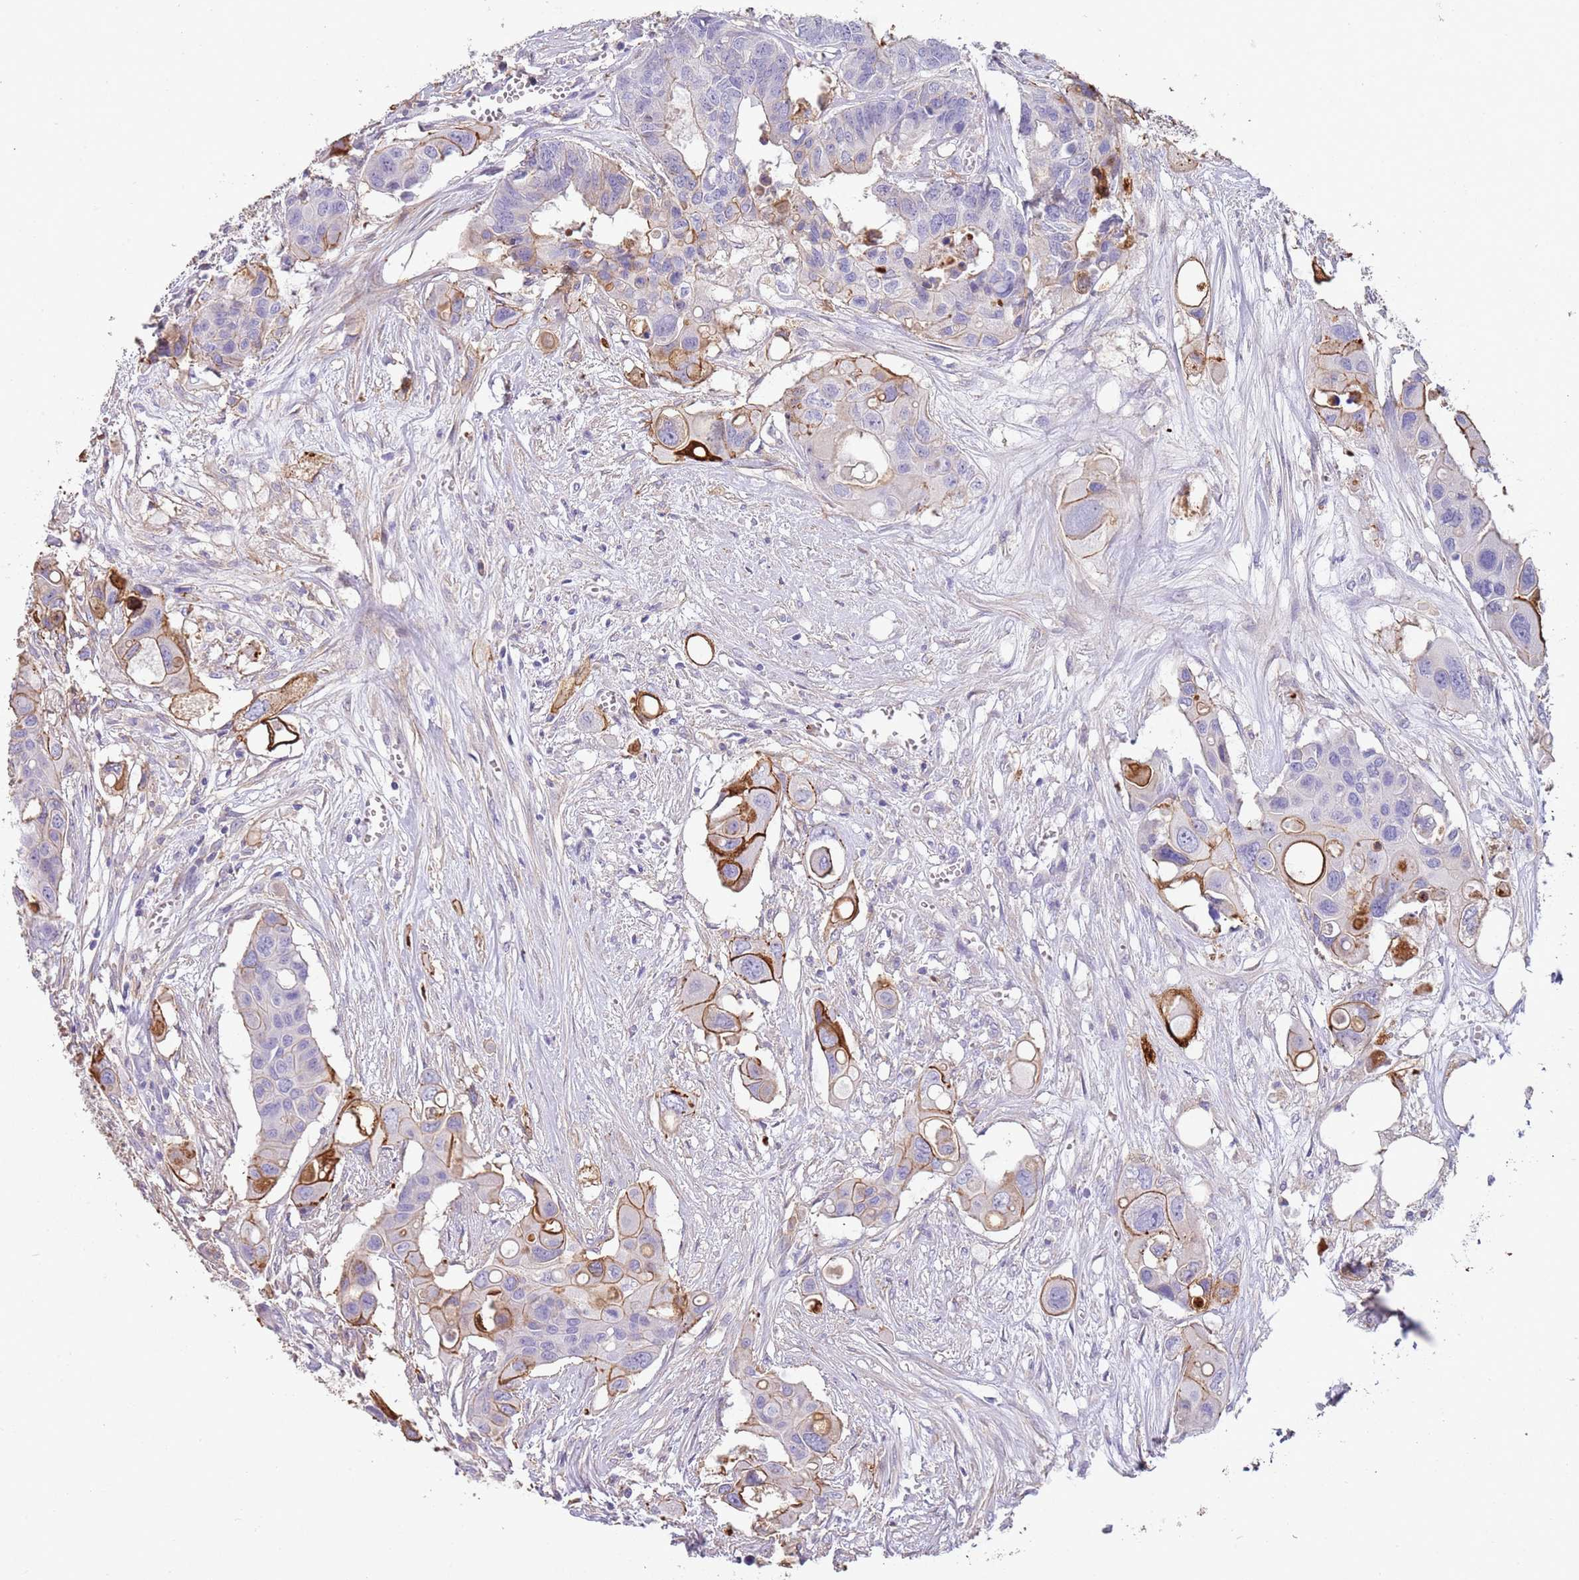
{"staining": {"intensity": "moderate", "quantity": "<25%", "location": "cytoplasmic/membranous"}, "tissue": "colorectal cancer", "cell_type": "Tumor cells", "image_type": "cancer", "snomed": [{"axis": "morphology", "description": "Adenocarcinoma, NOS"}, {"axis": "topography", "description": "Colon"}], "caption": "This histopathology image exhibits colorectal cancer stained with IHC to label a protein in brown. The cytoplasmic/membranous of tumor cells show moderate positivity for the protein. Nuclei are counter-stained blue.", "gene": "NBPF3", "patient": {"sex": "male", "age": 77}}